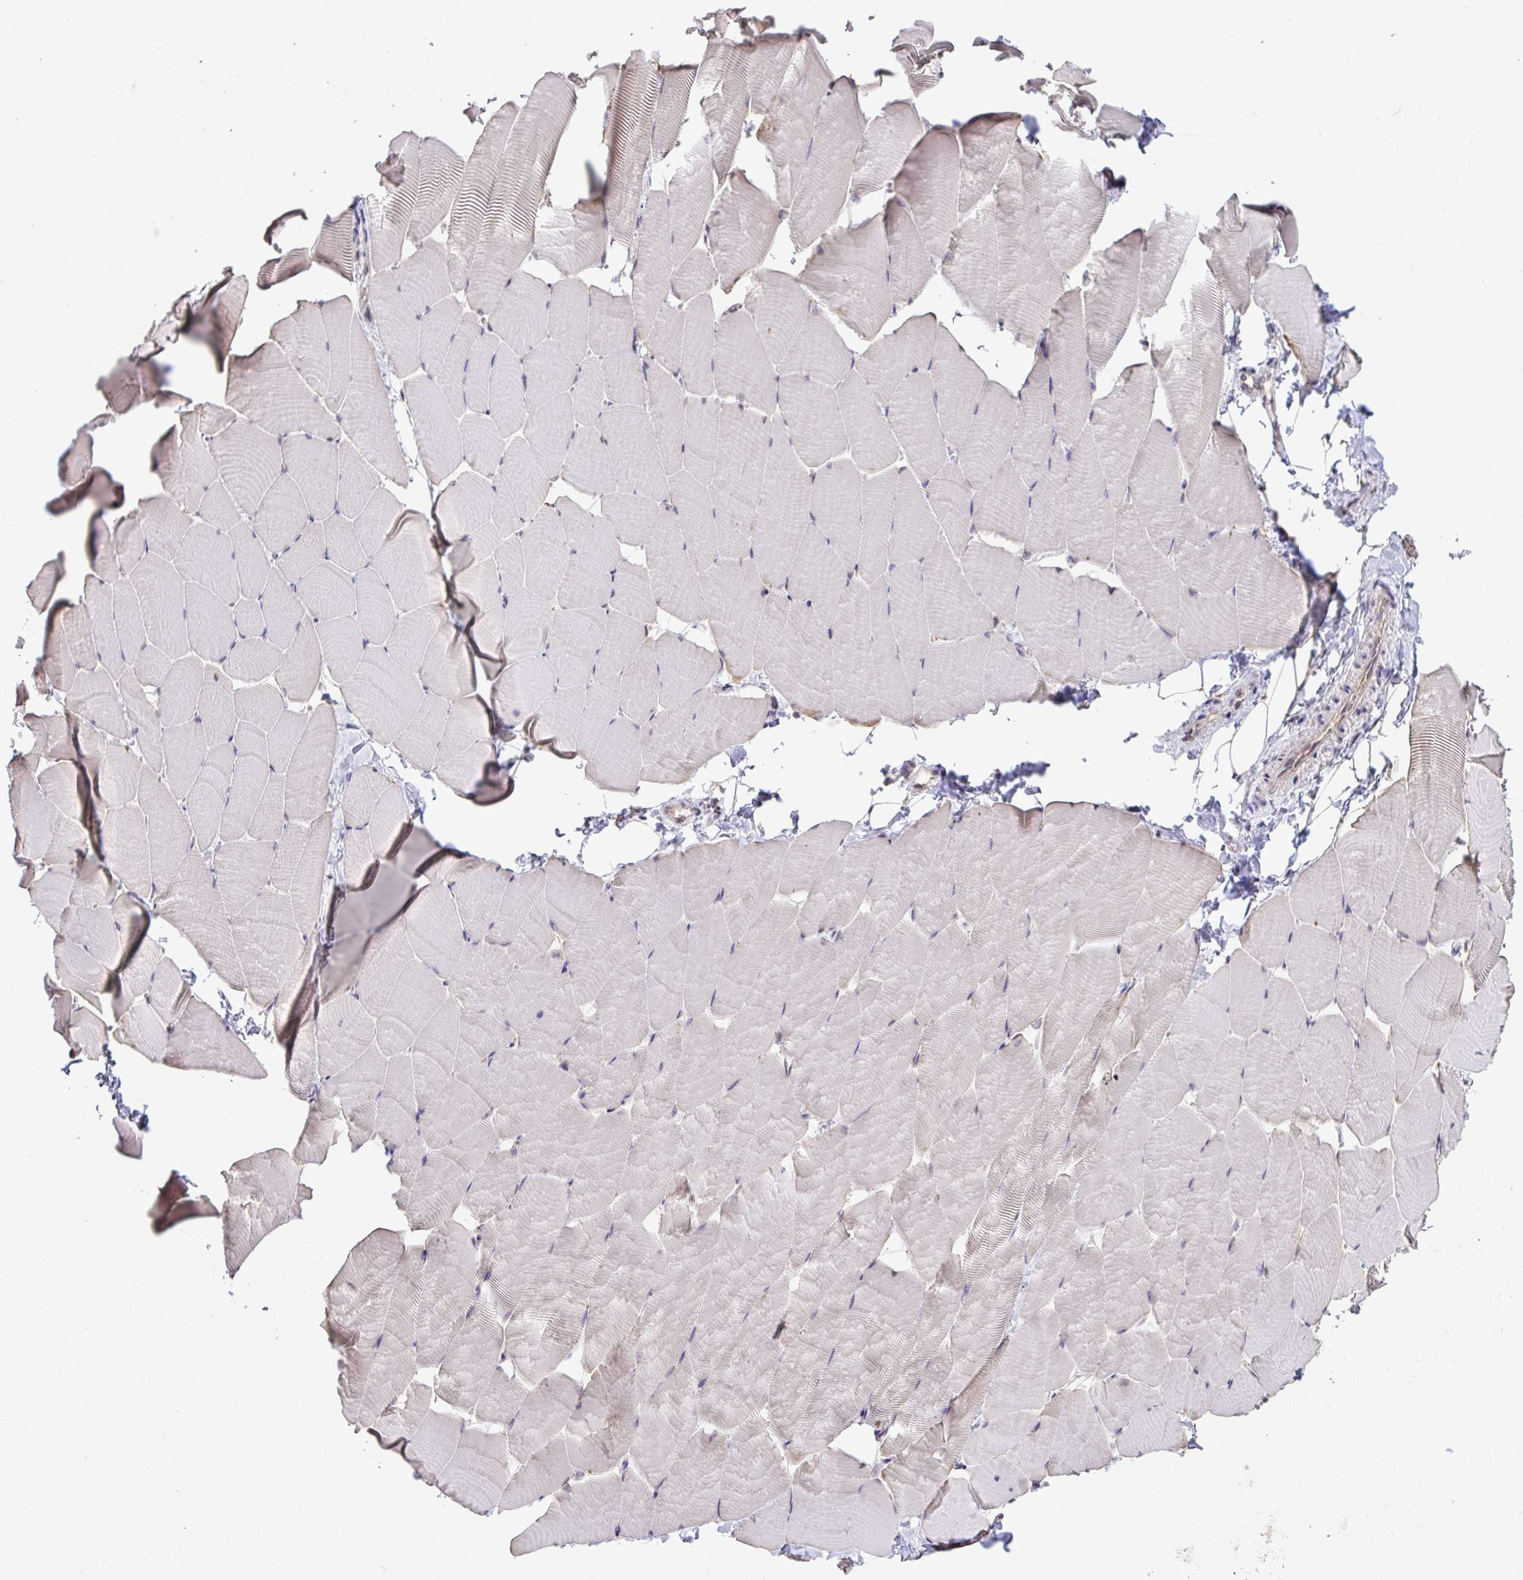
{"staining": {"intensity": "weak", "quantity": "<25%", "location": "nuclear"}, "tissue": "skeletal muscle", "cell_type": "Myocytes", "image_type": "normal", "snomed": [{"axis": "morphology", "description": "Normal tissue, NOS"}, {"axis": "topography", "description": "Skeletal muscle"}], "caption": "Immunohistochemistry photomicrograph of benign skeletal muscle stained for a protein (brown), which reveals no expression in myocytes. (DAB immunohistochemistry with hematoxylin counter stain).", "gene": "C12orf57", "patient": {"sex": "male", "age": 25}}